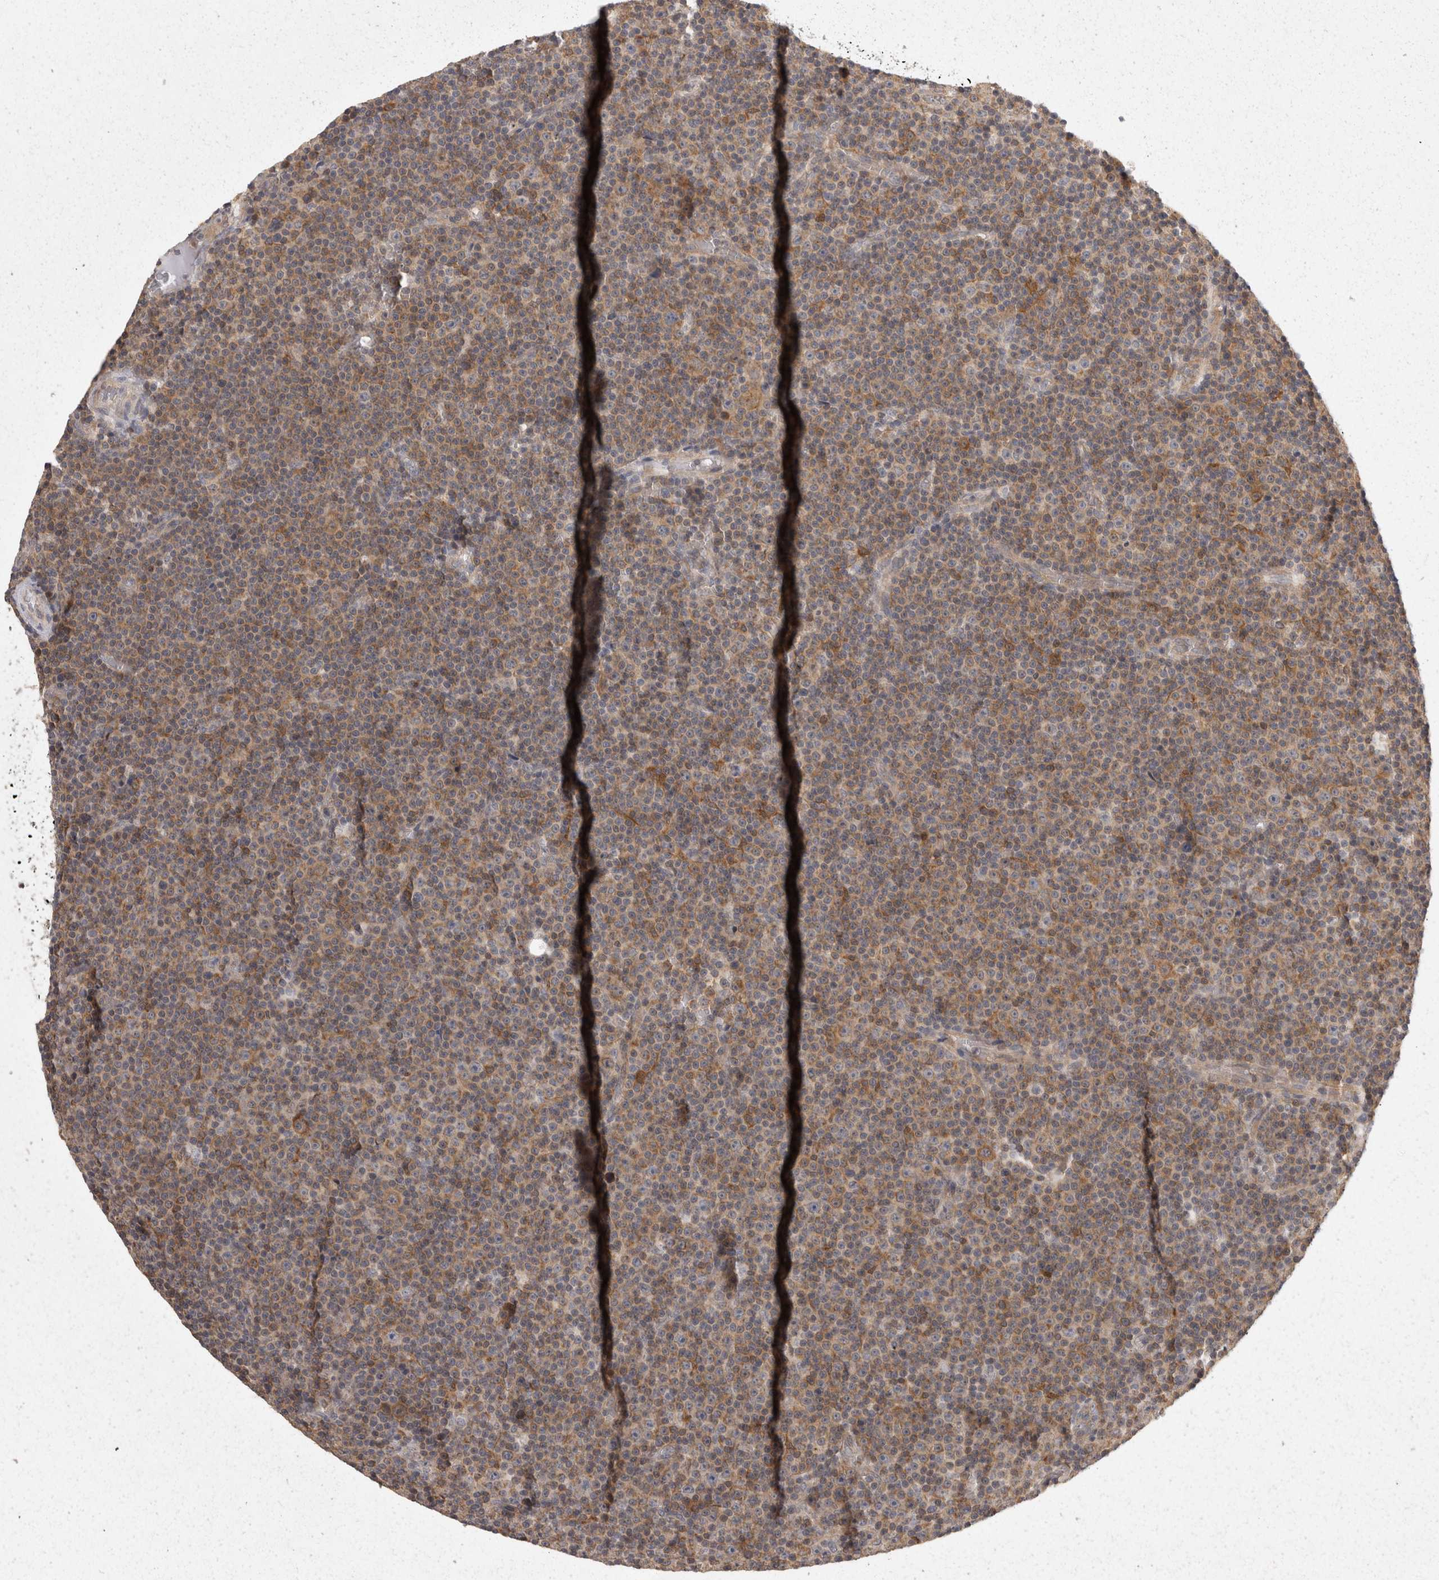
{"staining": {"intensity": "moderate", "quantity": "25%-75%", "location": "cytoplasmic/membranous"}, "tissue": "lymphoma", "cell_type": "Tumor cells", "image_type": "cancer", "snomed": [{"axis": "morphology", "description": "Malignant lymphoma, non-Hodgkin's type, Low grade"}, {"axis": "topography", "description": "Lymph node"}], "caption": "Malignant lymphoma, non-Hodgkin's type (low-grade) stained with a protein marker exhibits moderate staining in tumor cells.", "gene": "ACAT2", "patient": {"sex": "female", "age": 67}}